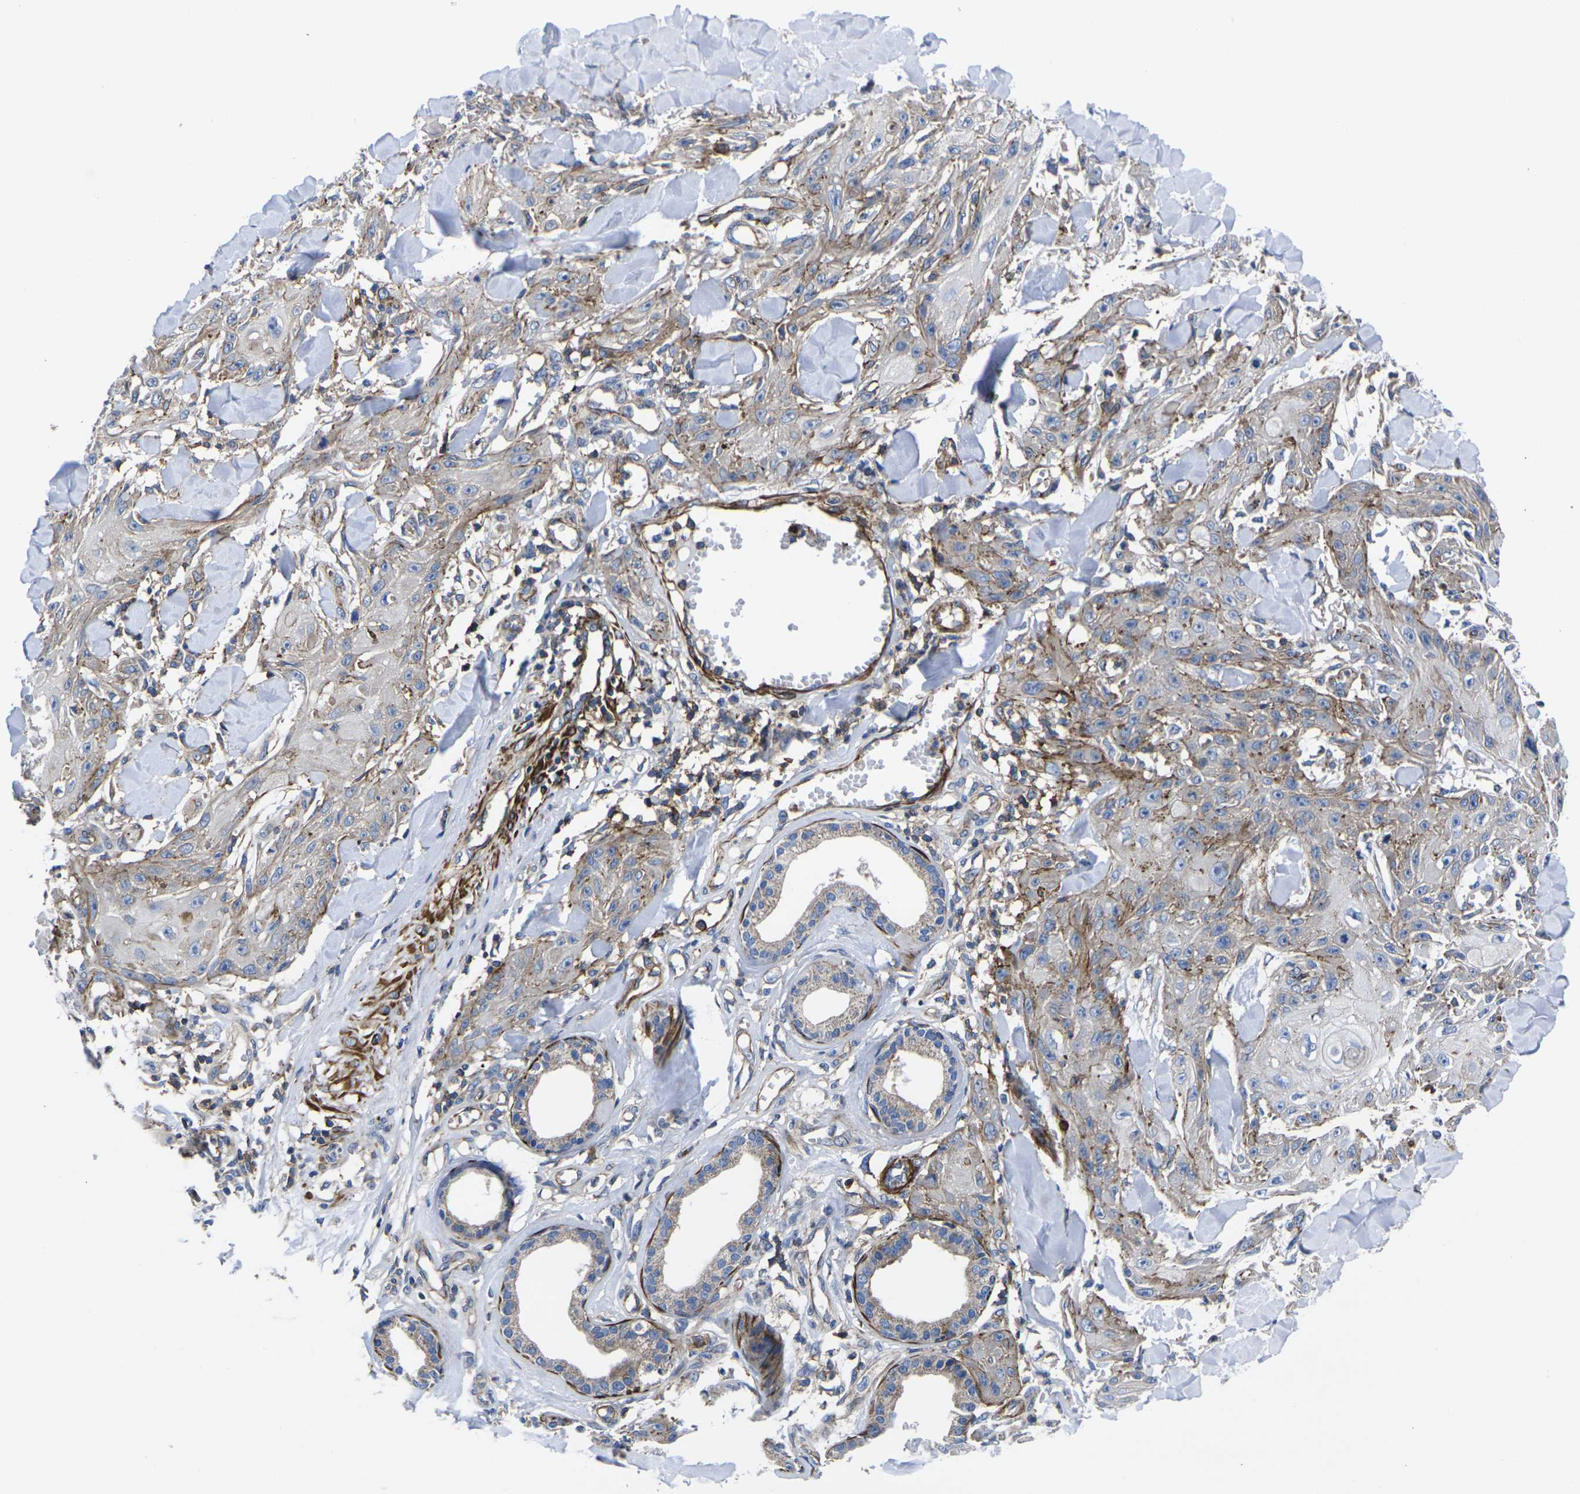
{"staining": {"intensity": "weak", "quantity": "25%-75%", "location": "cytoplasmic/membranous"}, "tissue": "skin cancer", "cell_type": "Tumor cells", "image_type": "cancer", "snomed": [{"axis": "morphology", "description": "Squamous cell carcinoma, NOS"}, {"axis": "topography", "description": "Skin"}], "caption": "High-power microscopy captured an immunohistochemistry image of skin squamous cell carcinoma, revealing weak cytoplasmic/membranous expression in approximately 25%-75% of tumor cells.", "gene": "GPR4", "patient": {"sex": "male", "age": 74}}